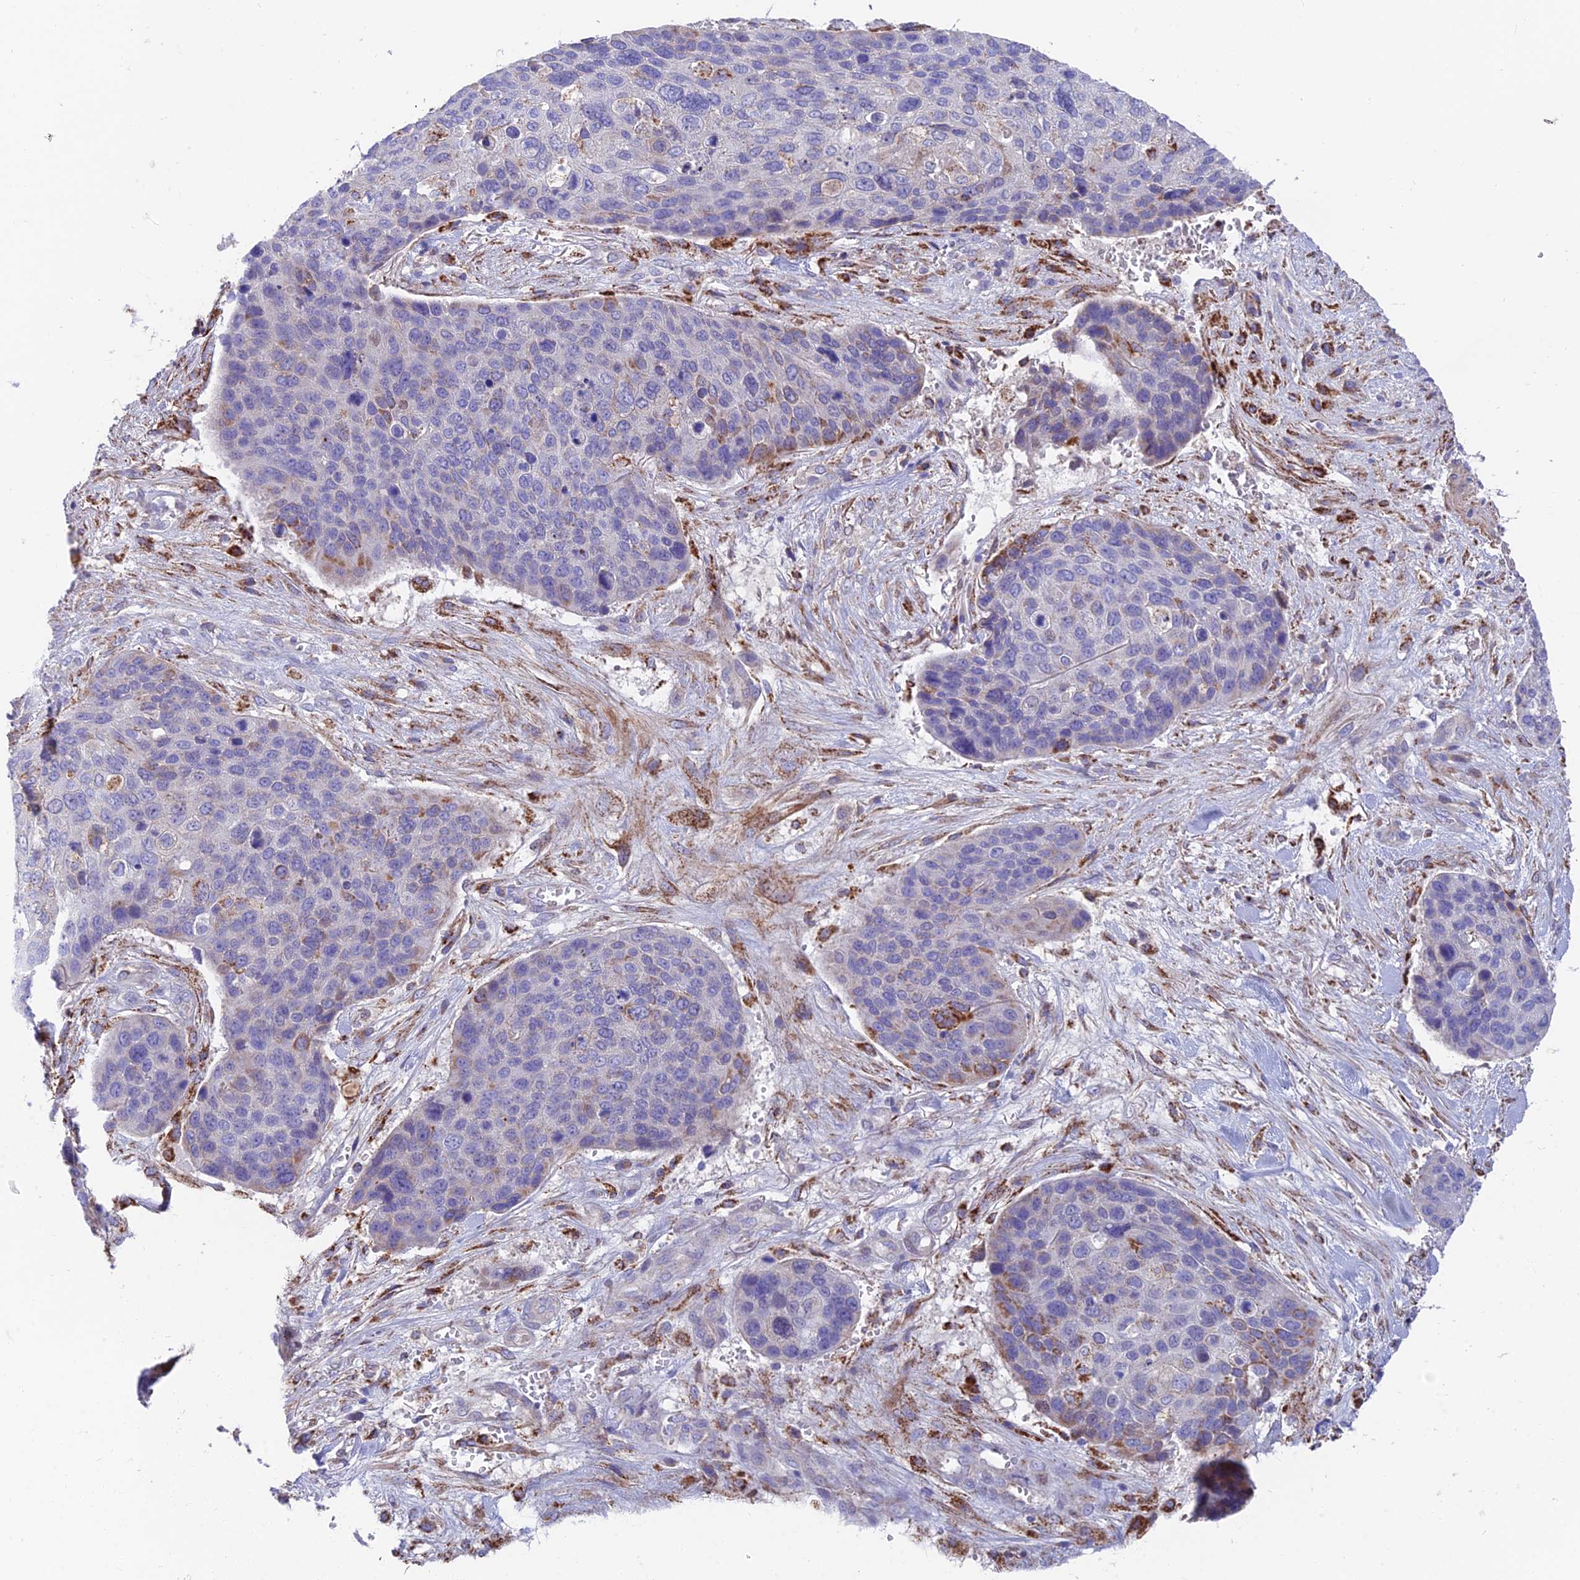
{"staining": {"intensity": "strong", "quantity": "<25%", "location": "cytoplasmic/membranous"}, "tissue": "skin cancer", "cell_type": "Tumor cells", "image_type": "cancer", "snomed": [{"axis": "morphology", "description": "Basal cell carcinoma"}, {"axis": "topography", "description": "Skin"}], "caption": "Immunohistochemistry micrograph of human skin basal cell carcinoma stained for a protein (brown), which displays medium levels of strong cytoplasmic/membranous positivity in approximately <25% of tumor cells.", "gene": "TIGD6", "patient": {"sex": "female", "age": 74}}